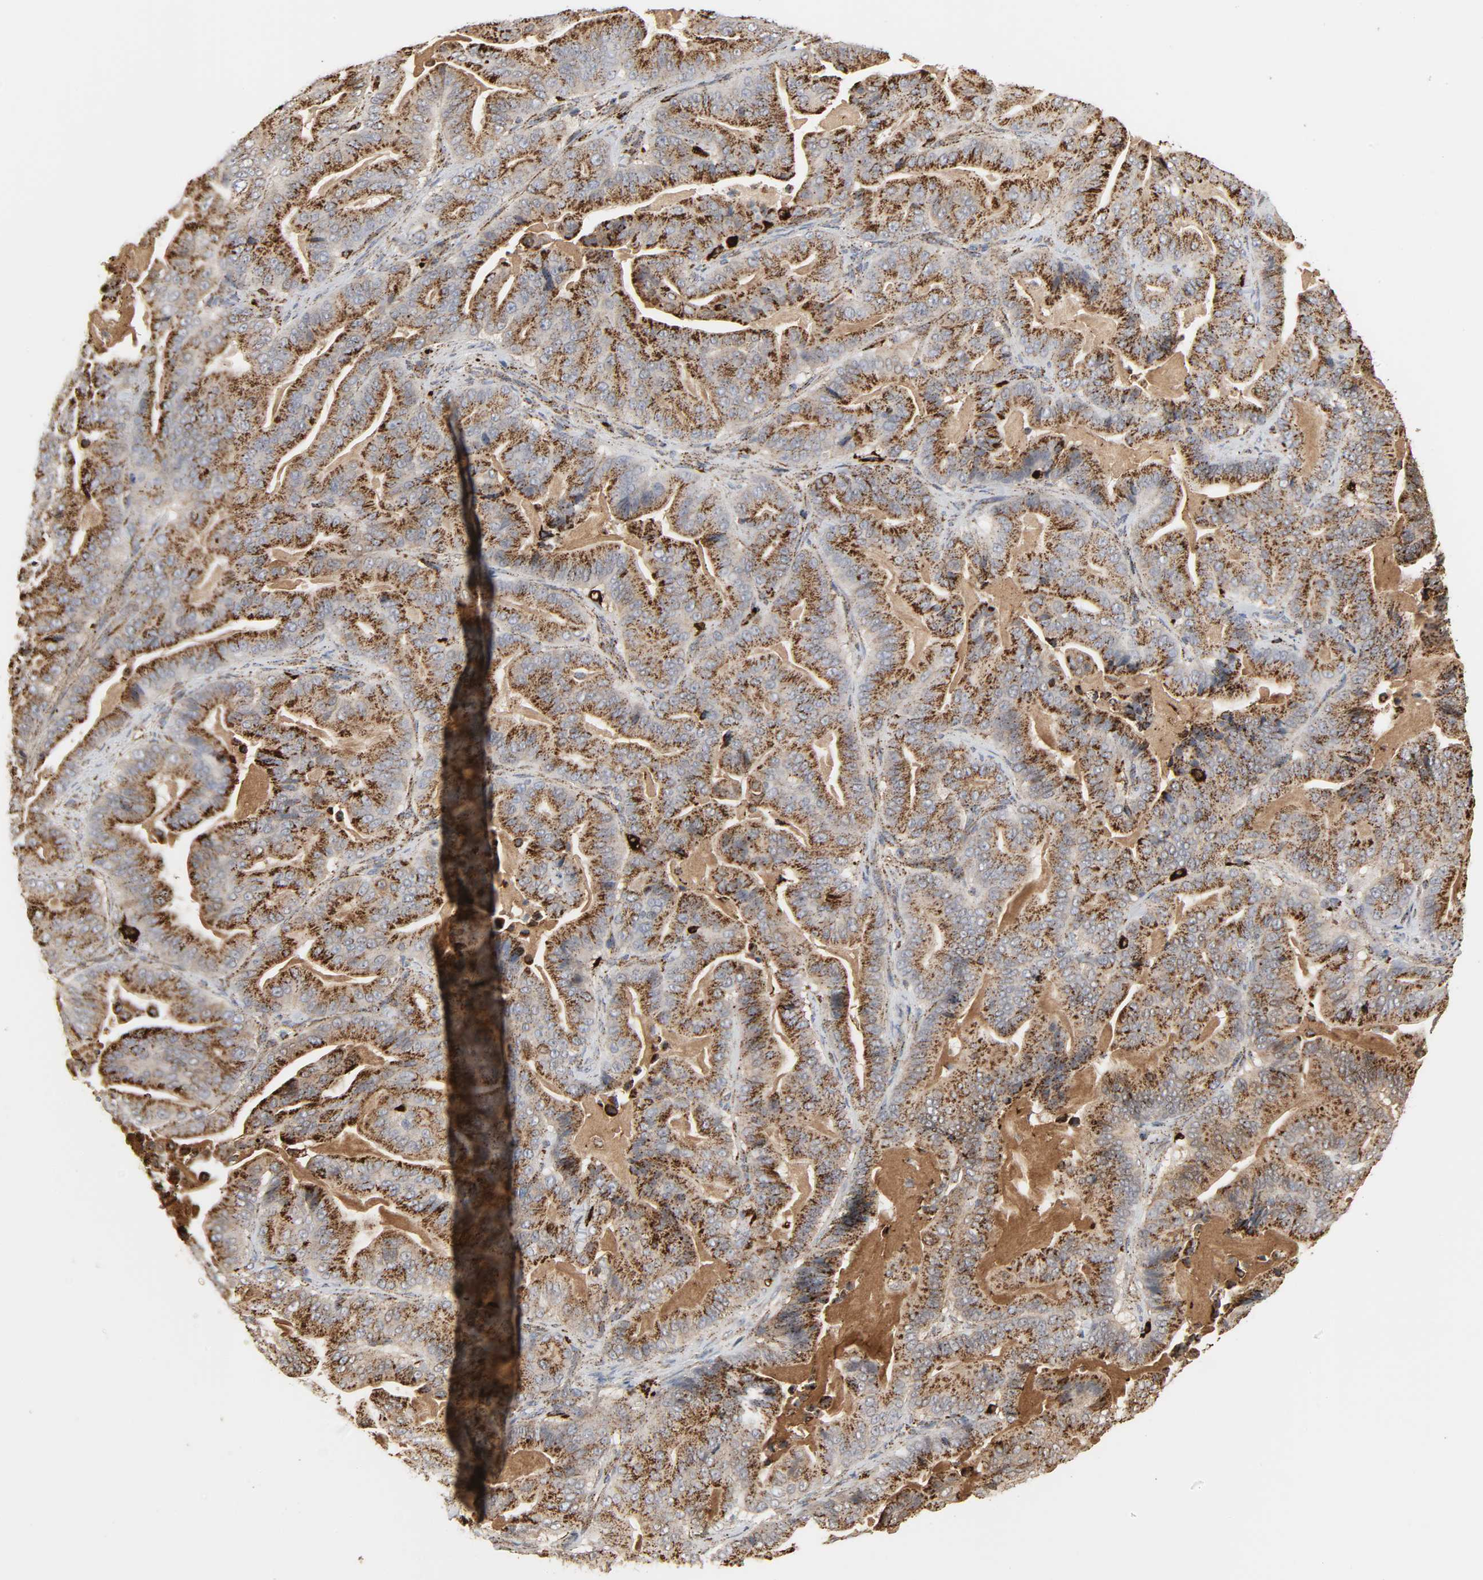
{"staining": {"intensity": "strong", "quantity": ">75%", "location": "cytoplasmic/membranous"}, "tissue": "pancreatic cancer", "cell_type": "Tumor cells", "image_type": "cancer", "snomed": [{"axis": "morphology", "description": "Adenocarcinoma, NOS"}, {"axis": "topography", "description": "Pancreas"}], "caption": "Brown immunohistochemical staining in human adenocarcinoma (pancreatic) demonstrates strong cytoplasmic/membranous staining in about >75% of tumor cells.", "gene": "PSAP", "patient": {"sex": "male", "age": 63}}